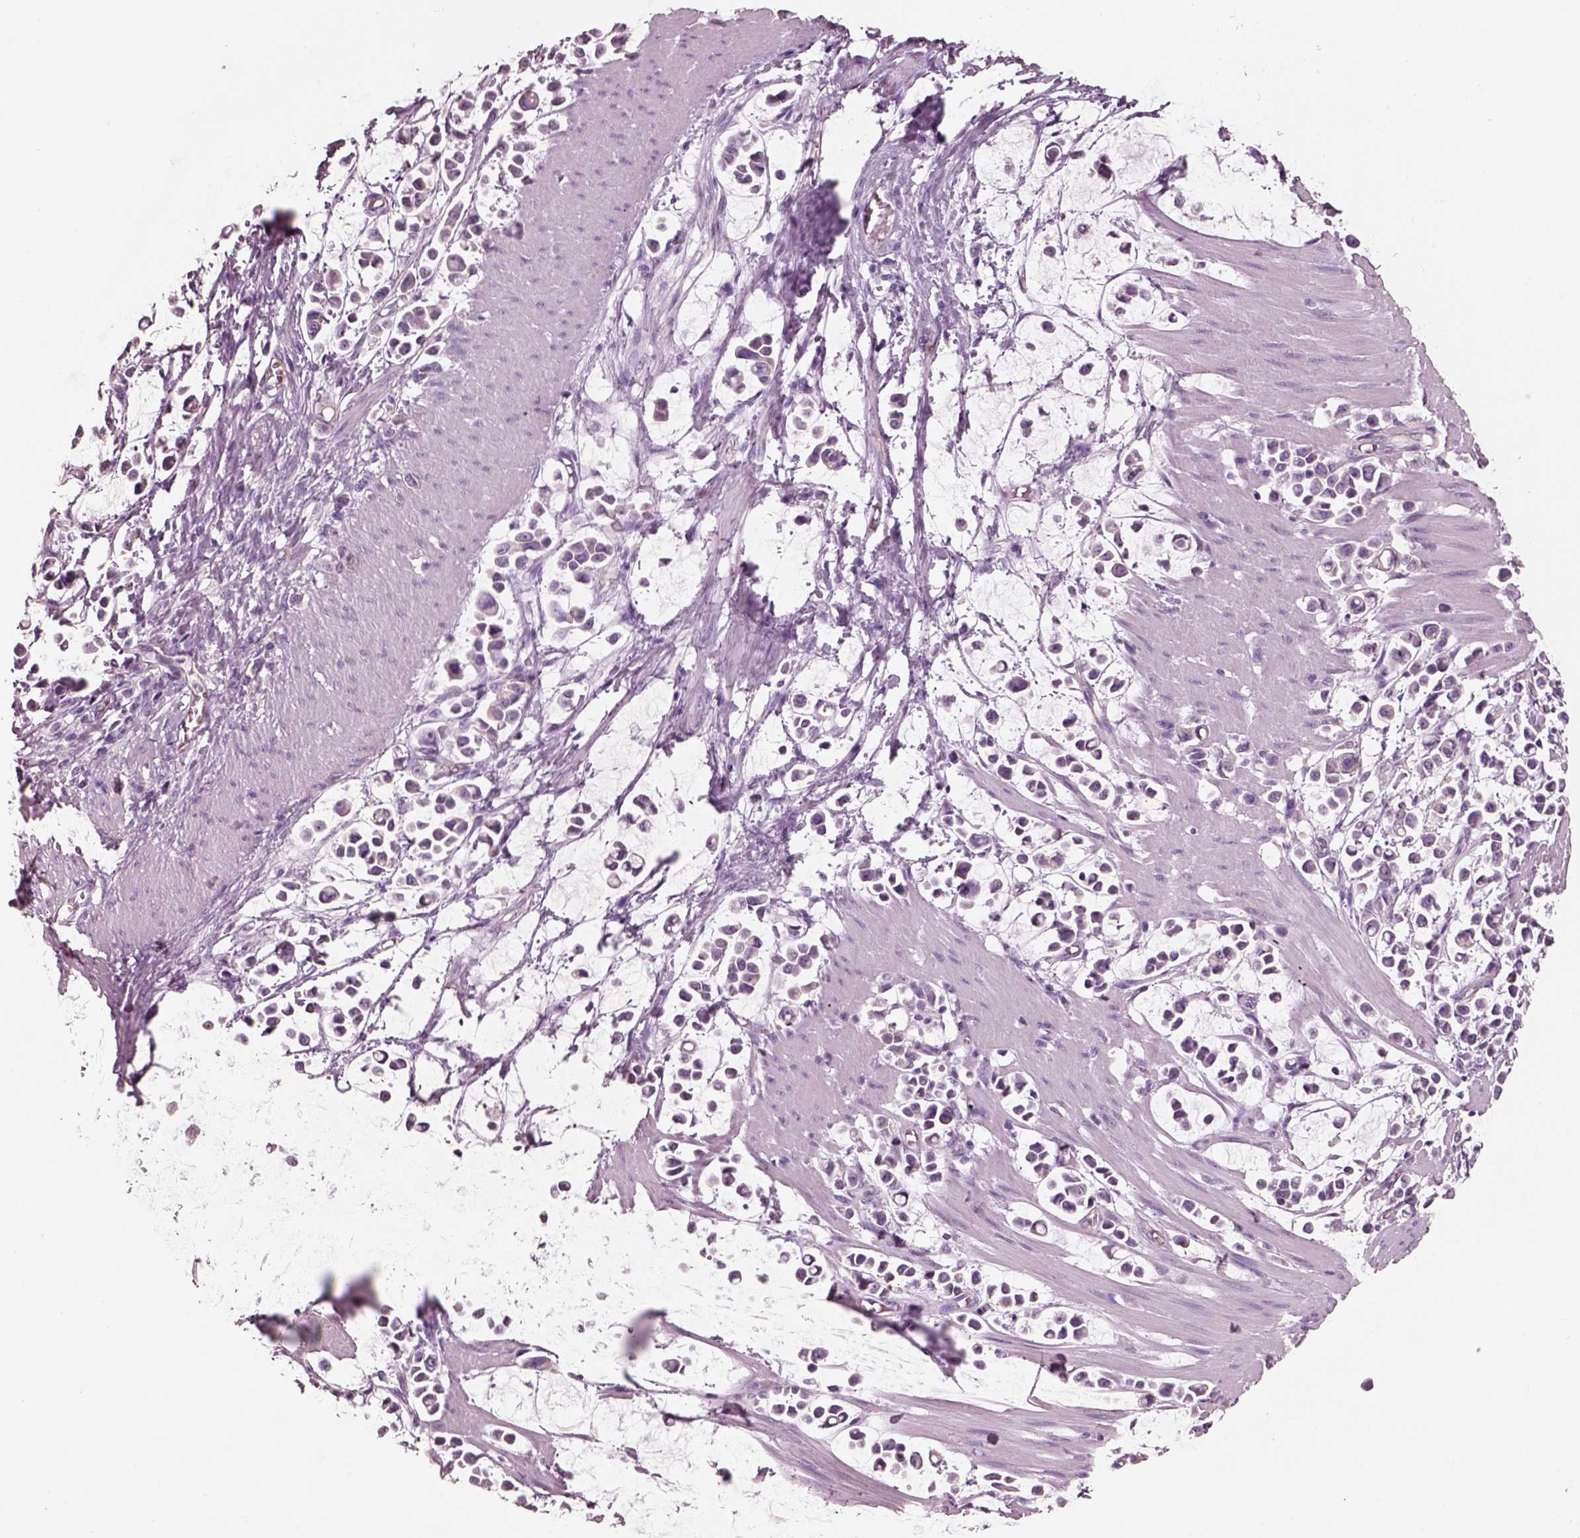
{"staining": {"intensity": "negative", "quantity": "none", "location": "none"}, "tissue": "stomach cancer", "cell_type": "Tumor cells", "image_type": "cancer", "snomed": [{"axis": "morphology", "description": "Adenocarcinoma, NOS"}, {"axis": "topography", "description": "Stomach"}], "caption": "Stomach cancer (adenocarcinoma) stained for a protein using IHC reveals no staining tumor cells.", "gene": "IGLL1", "patient": {"sex": "male", "age": 82}}